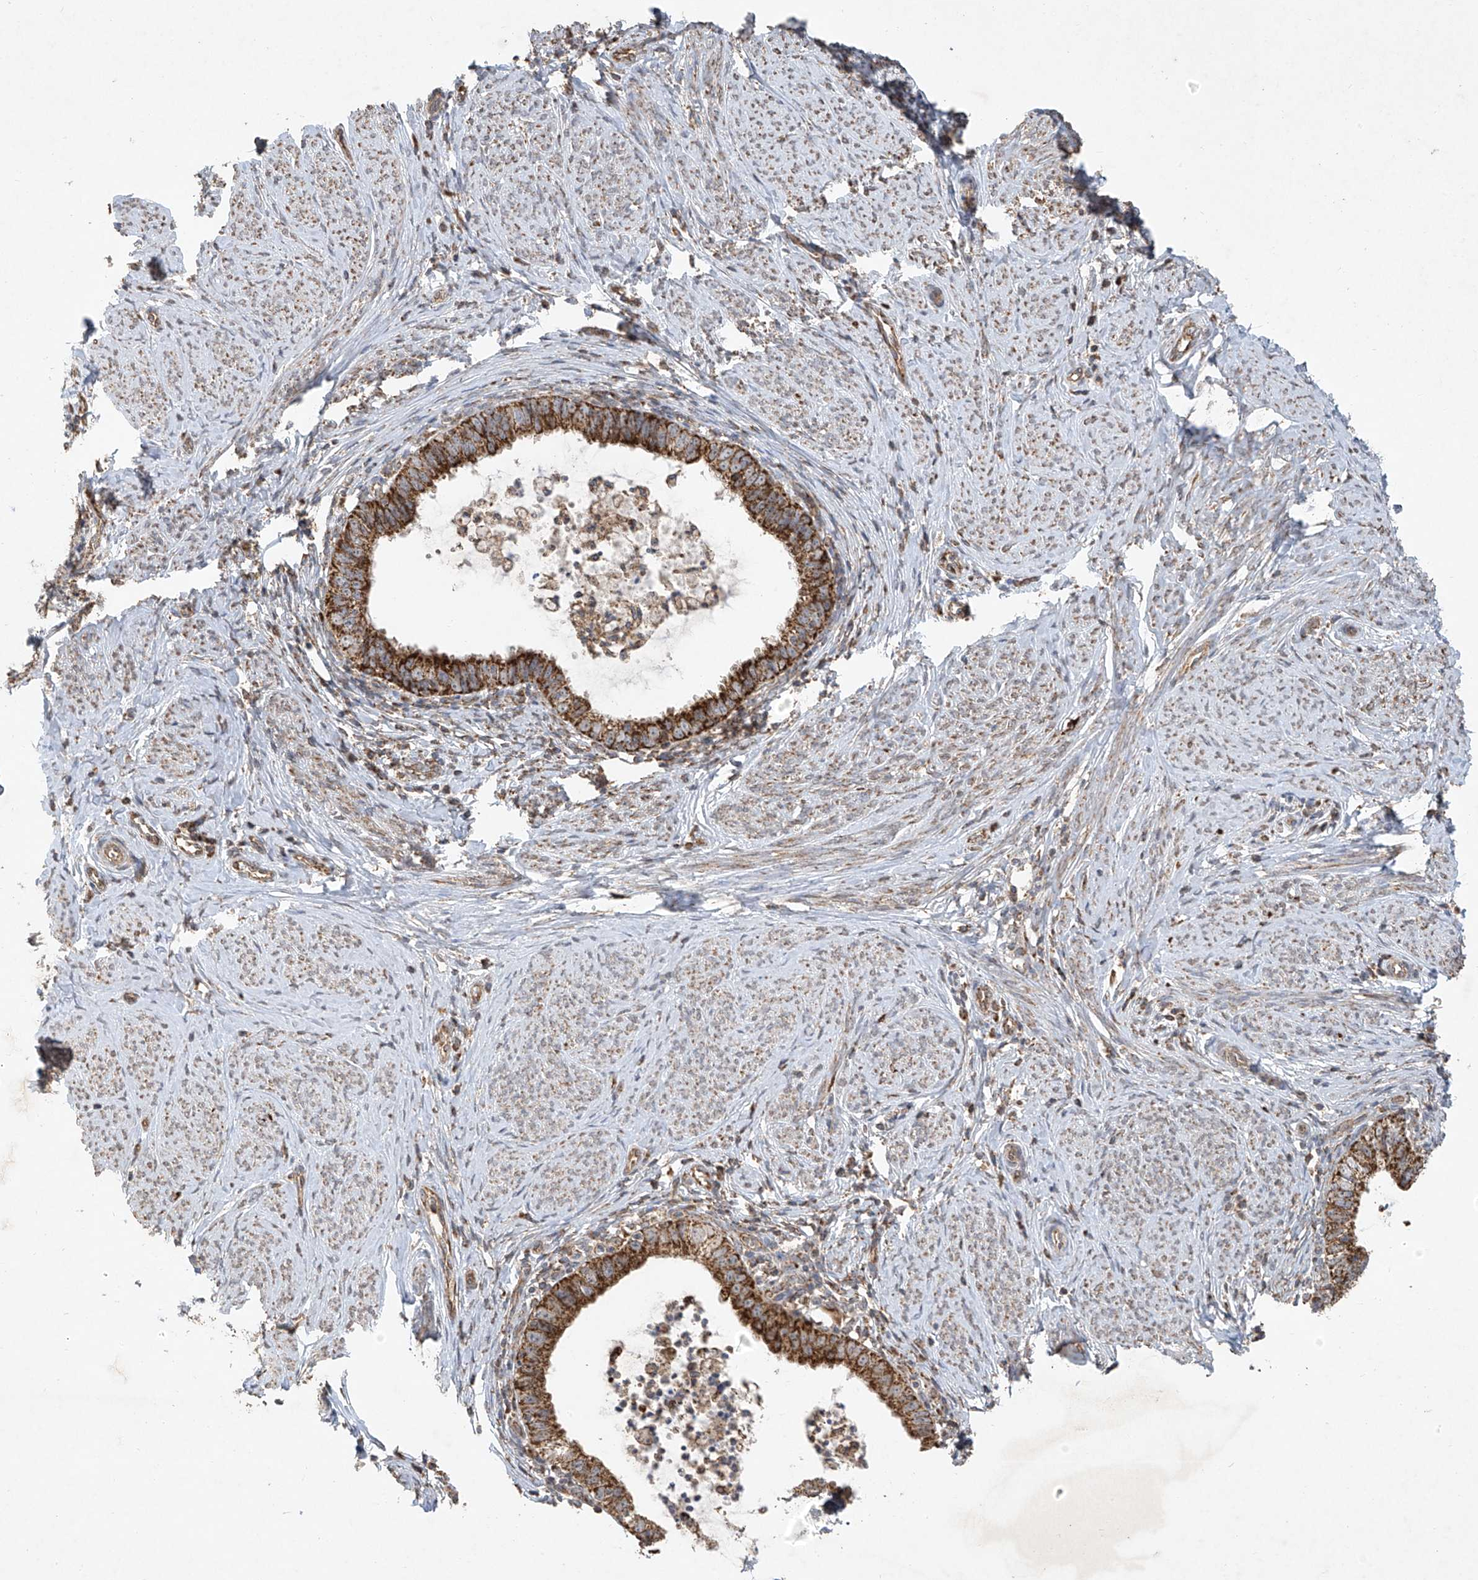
{"staining": {"intensity": "strong", "quantity": ">75%", "location": "cytoplasmic/membranous"}, "tissue": "cervical cancer", "cell_type": "Tumor cells", "image_type": "cancer", "snomed": [{"axis": "morphology", "description": "Adenocarcinoma, NOS"}, {"axis": "topography", "description": "Cervix"}], "caption": "Cervical adenocarcinoma stained for a protein displays strong cytoplasmic/membranous positivity in tumor cells. (DAB IHC with brightfield microscopy, high magnification).", "gene": "UQCC1", "patient": {"sex": "female", "age": 36}}